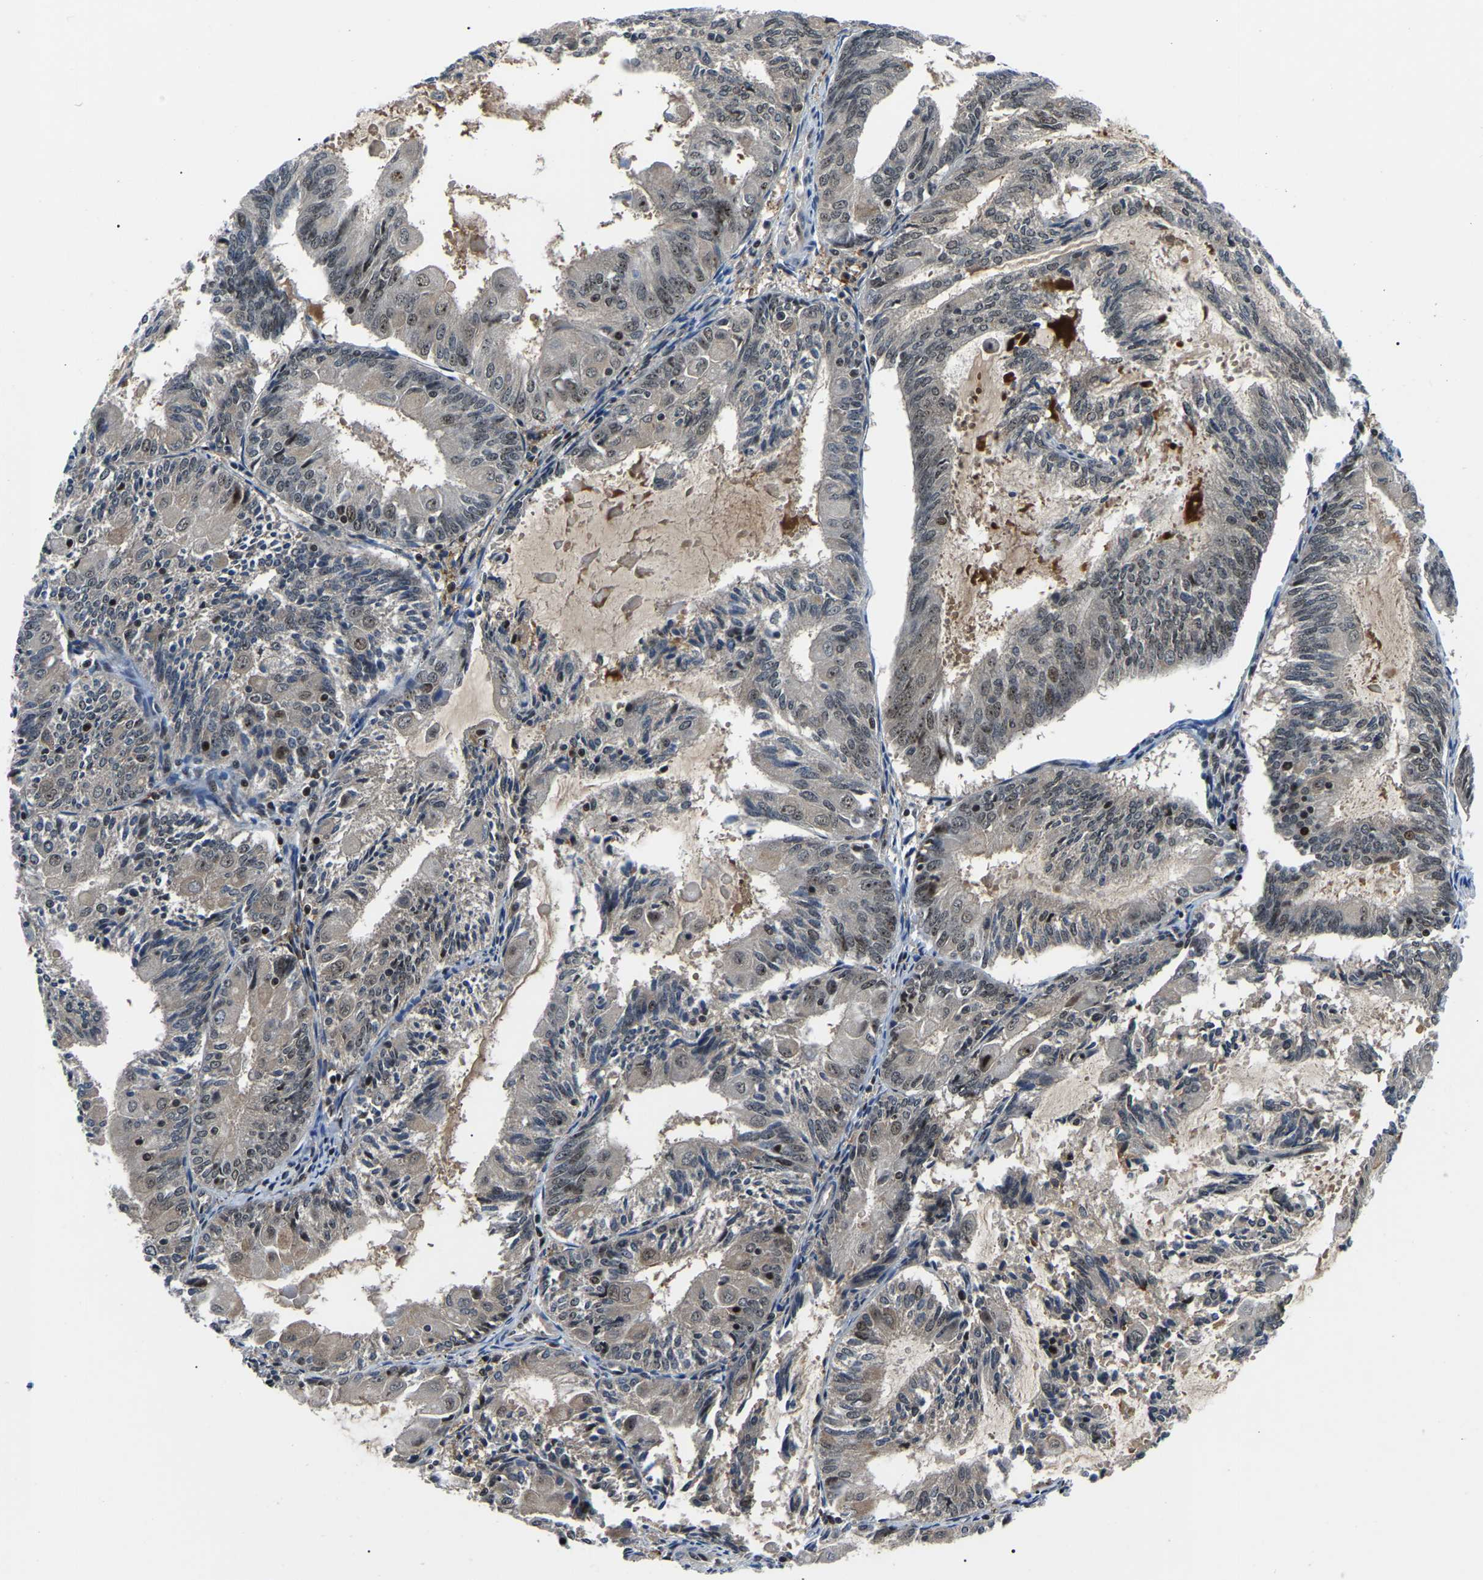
{"staining": {"intensity": "moderate", "quantity": "25%-75%", "location": "nuclear"}, "tissue": "endometrial cancer", "cell_type": "Tumor cells", "image_type": "cancer", "snomed": [{"axis": "morphology", "description": "Adenocarcinoma, NOS"}, {"axis": "topography", "description": "Endometrium"}], "caption": "Endometrial cancer stained with DAB immunohistochemistry shows medium levels of moderate nuclear staining in about 25%-75% of tumor cells.", "gene": "RRP1B", "patient": {"sex": "female", "age": 81}}